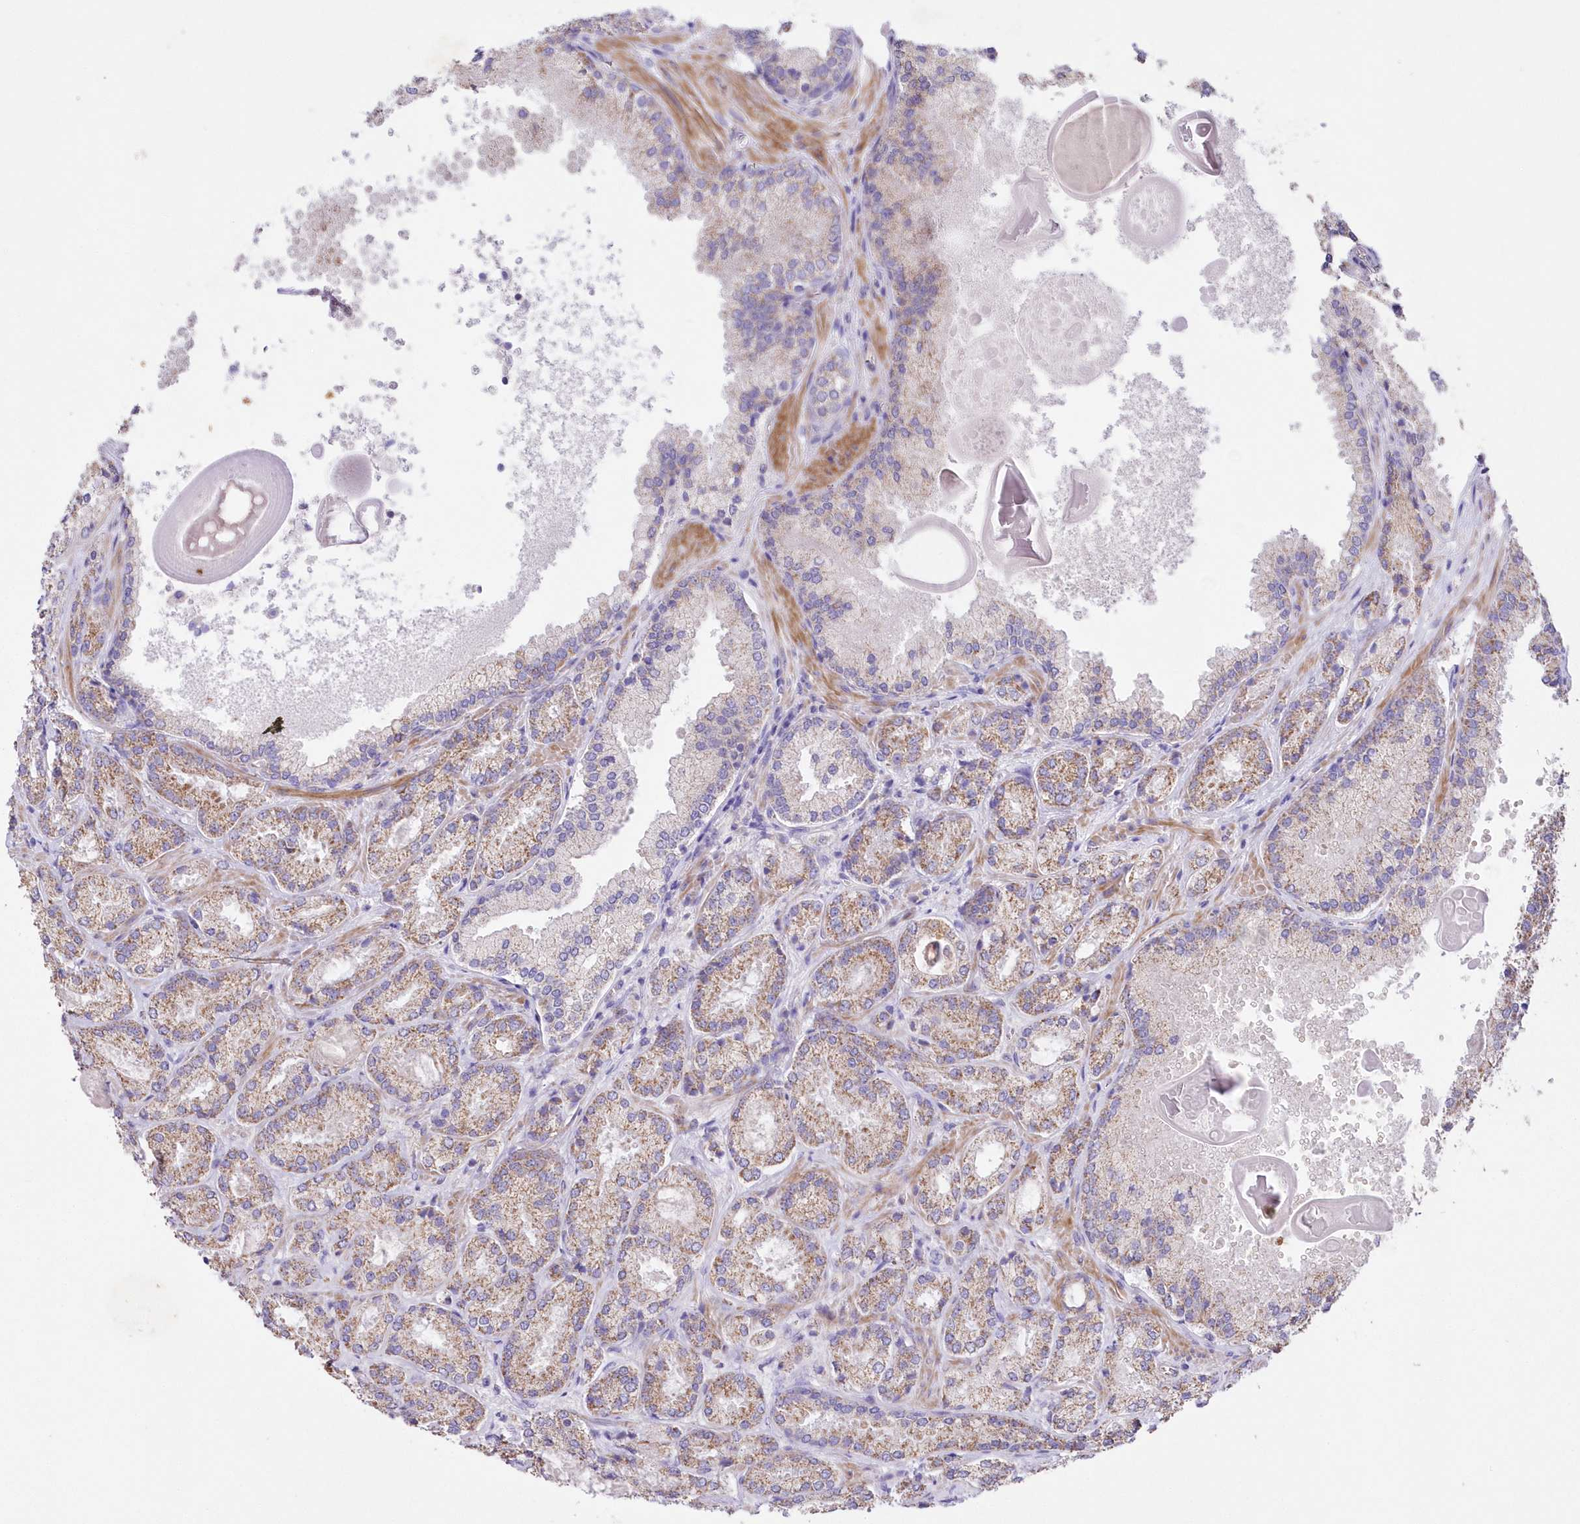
{"staining": {"intensity": "moderate", "quantity": "25%-75%", "location": "cytoplasmic/membranous"}, "tissue": "prostate cancer", "cell_type": "Tumor cells", "image_type": "cancer", "snomed": [{"axis": "morphology", "description": "Adenocarcinoma, Low grade"}, {"axis": "topography", "description": "Prostate"}], "caption": "A micrograph of prostate cancer stained for a protein reveals moderate cytoplasmic/membranous brown staining in tumor cells.", "gene": "ITSN2", "patient": {"sex": "male", "age": 74}}